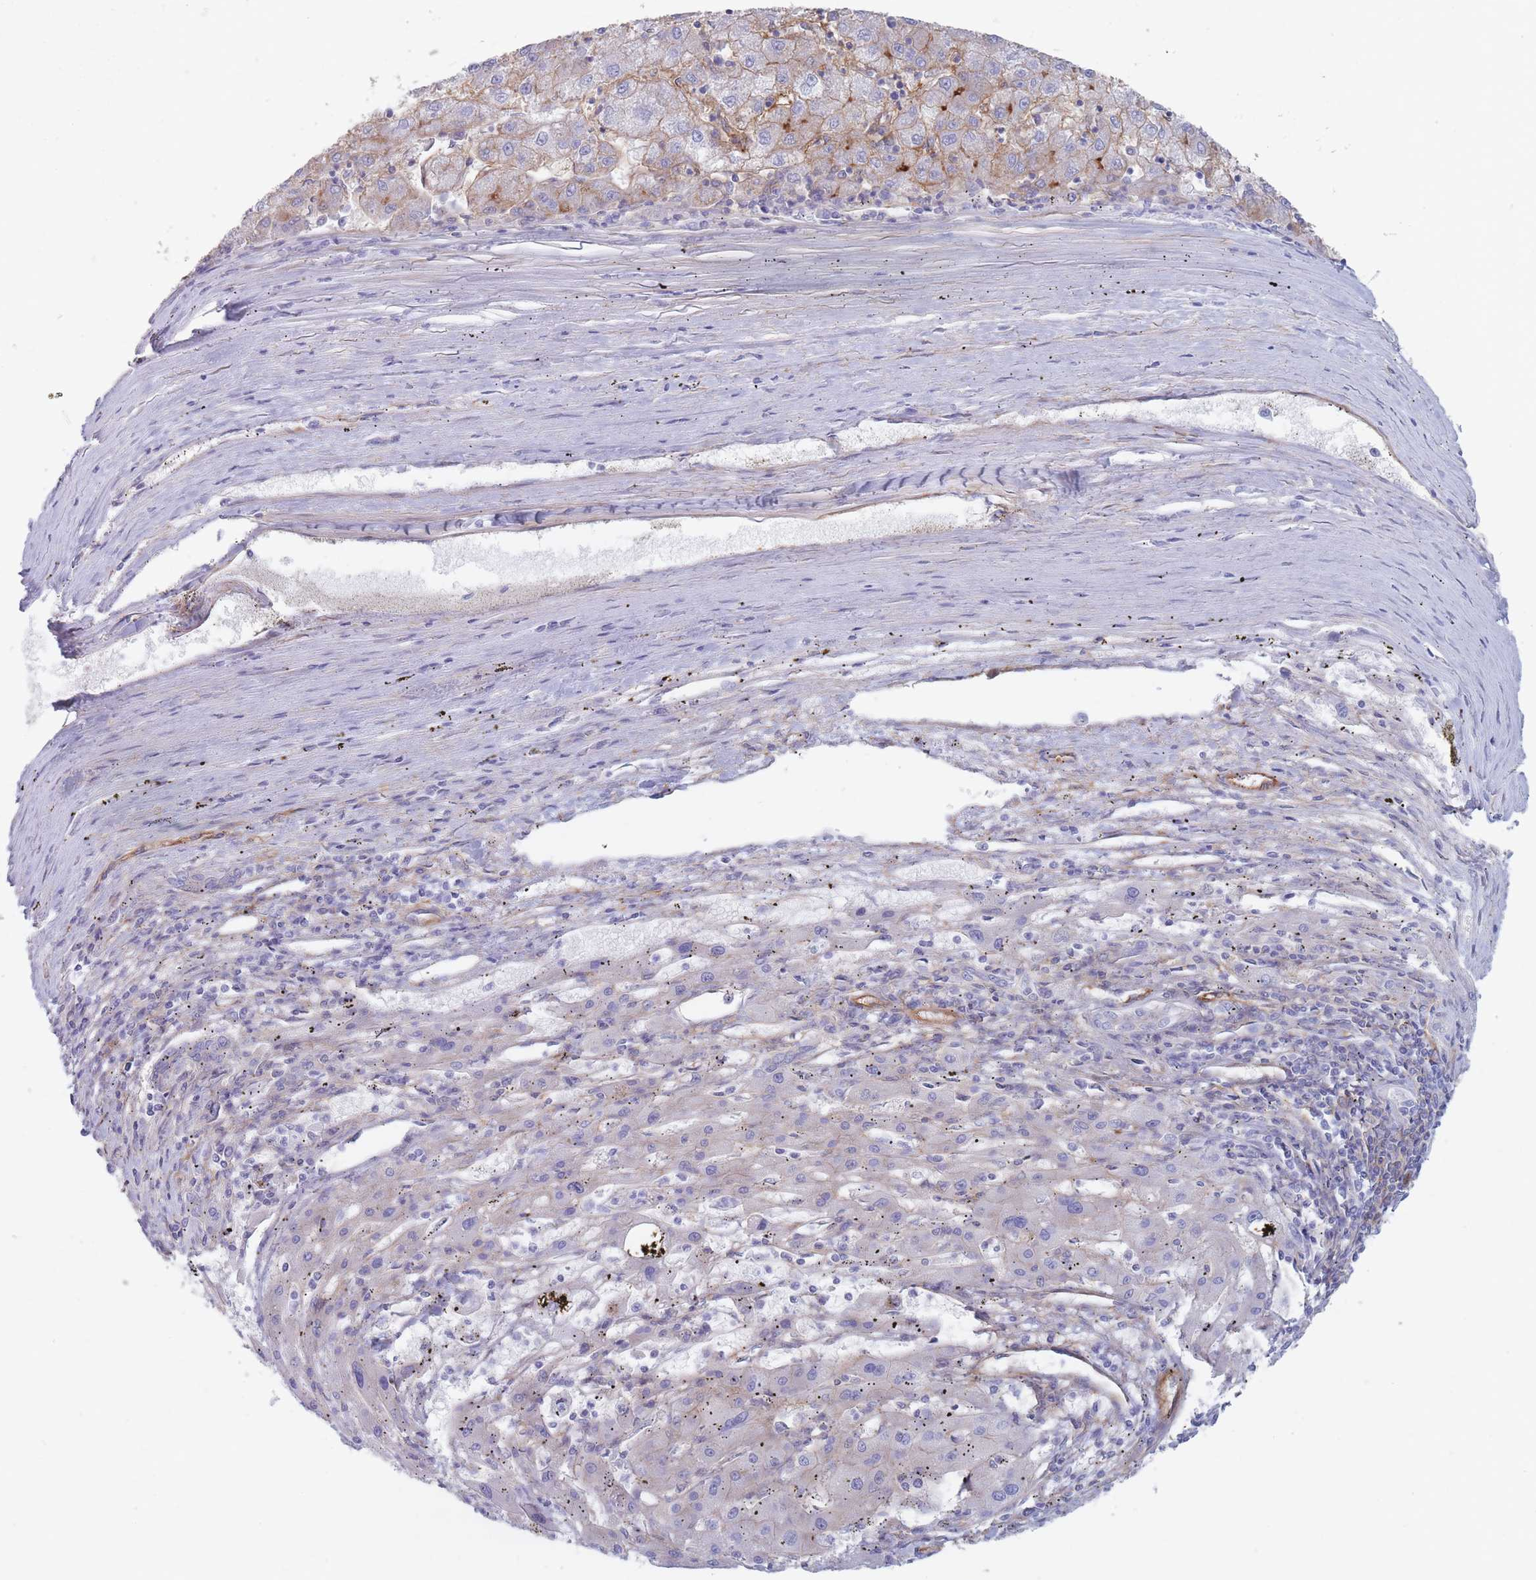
{"staining": {"intensity": "negative", "quantity": "none", "location": "none"}, "tissue": "liver cancer", "cell_type": "Tumor cells", "image_type": "cancer", "snomed": [{"axis": "morphology", "description": "Carcinoma, Hepatocellular, NOS"}, {"axis": "topography", "description": "Liver"}], "caption": "High power microscopy histopathology image of an immunohistochemistry (IHC) image of liver cancer, revealing no significant expression in tumor cells.", "gene": "PLPP1", "patient": {"sex": "male", "age": 72}}